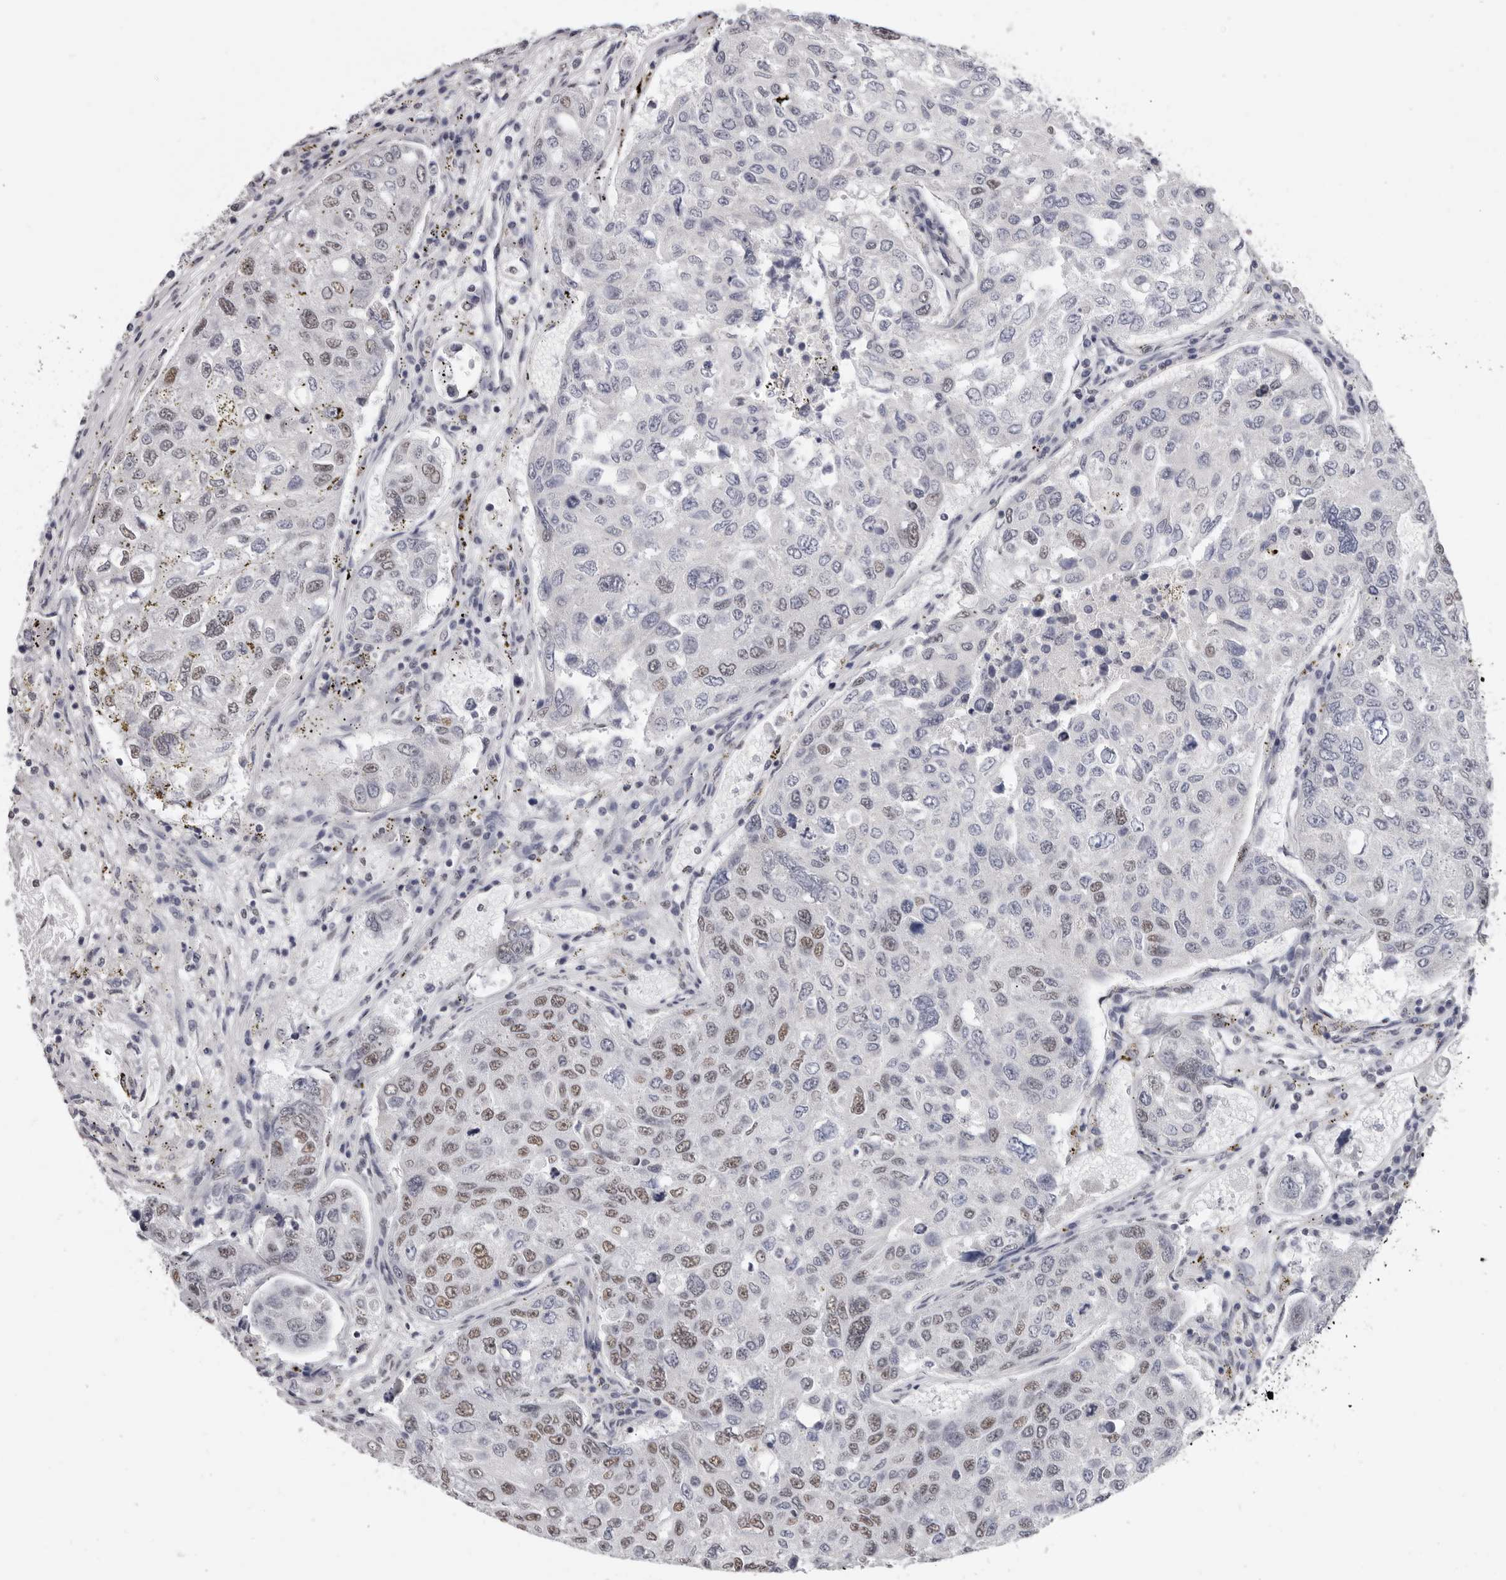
{"staining": {"intensity": "weak", "quantity": "<25%", "location": "nuclear"}, "tissue": "urothelial cancer", "cell_type": "Tumor cells", "image_type": "cancer", "snomed": [{"axis": "morphology", "description": "Urothelial carcinoma, High grade"}, {"axis": "topography", "description": "Lymph node"}, {"axis": "topography", "description": "Urinary bladder"}], "caption": "A high-resolution image shows IHC staining of urothelial carcinoma (high-grade), which reveals no significant expression in tumor cells.", "gene": "SCAF4", "patient": {"sex": "male", "age": 51}}